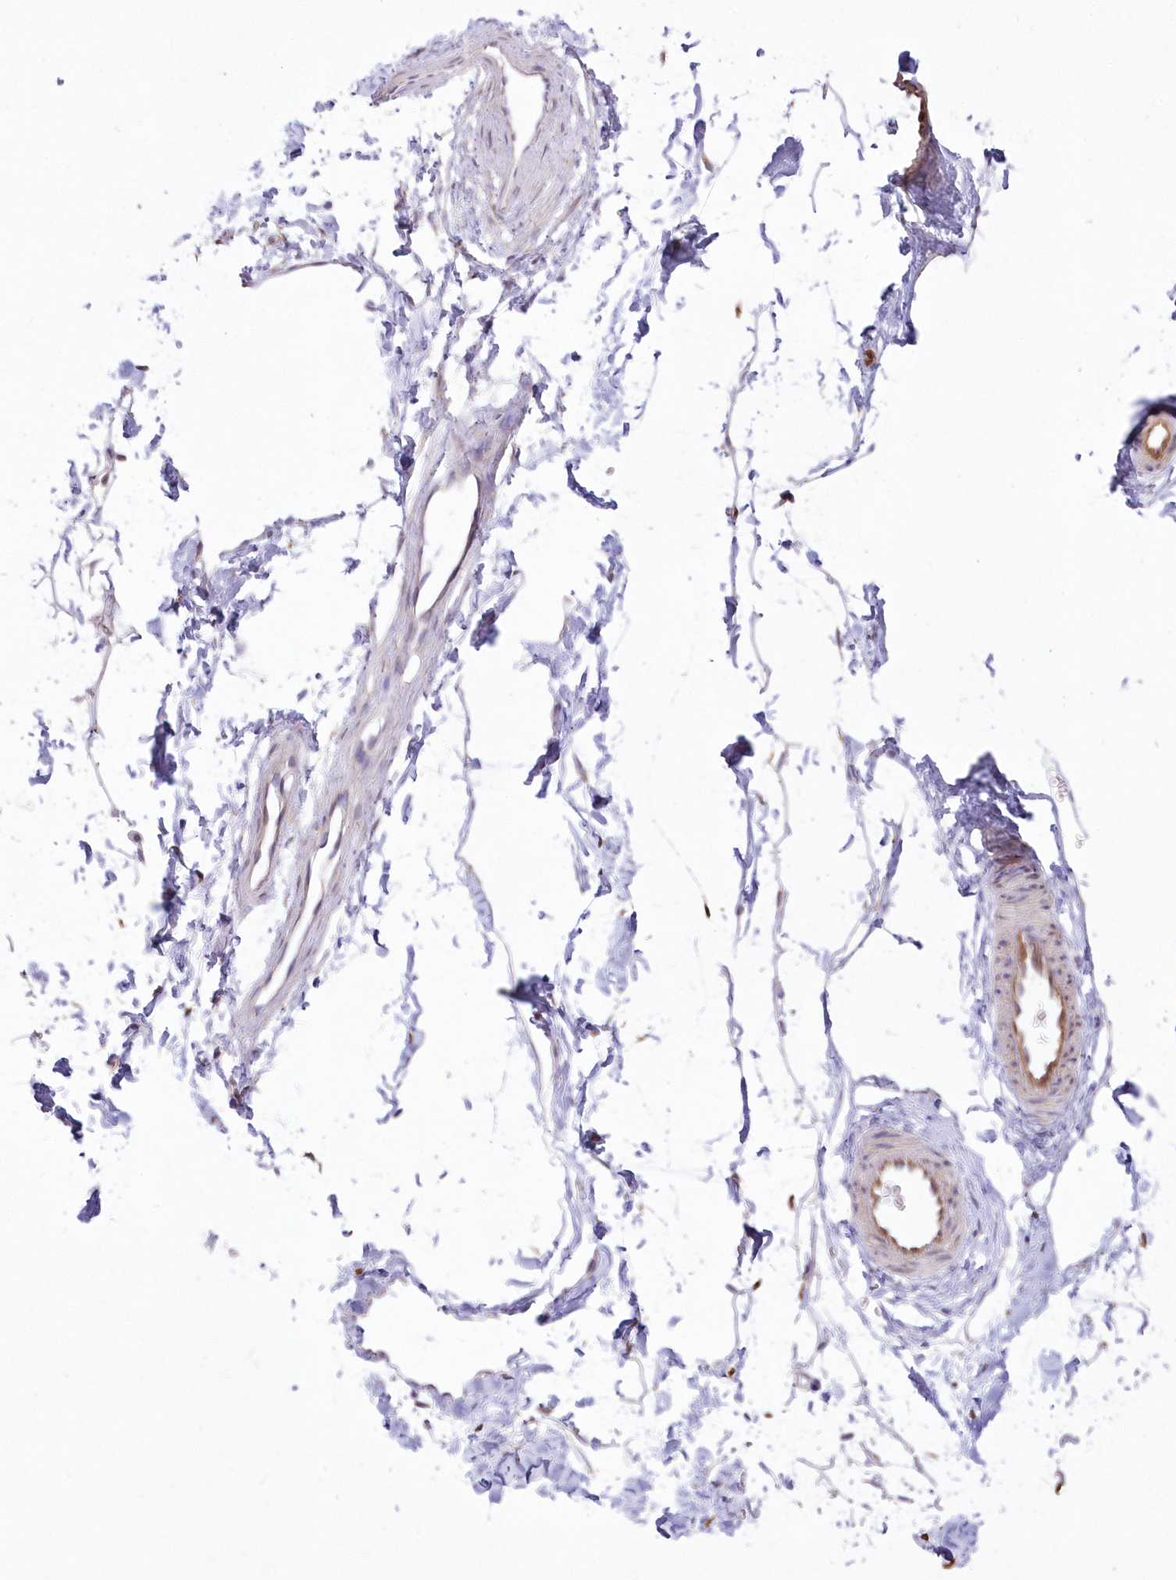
{"staining": {"intensity": "negative", "quantity": "none", "location": "none"}, "tissue": "adipose tissue", "cell_type": "Adipocytes", "image_type": "normal", "snomed": [{"axis": "morphology", "description": "Normal tissue, NOS"}, {"axis": "topography", "description": "Breast"}], "caption": "This is a micrograph of immunohistochemistry staining of unremarkable adipose tissue, which shows no staining in adipocytes.", "gene": "SH3PXD2B", "patient": {"sex": "female", "age": 23}}